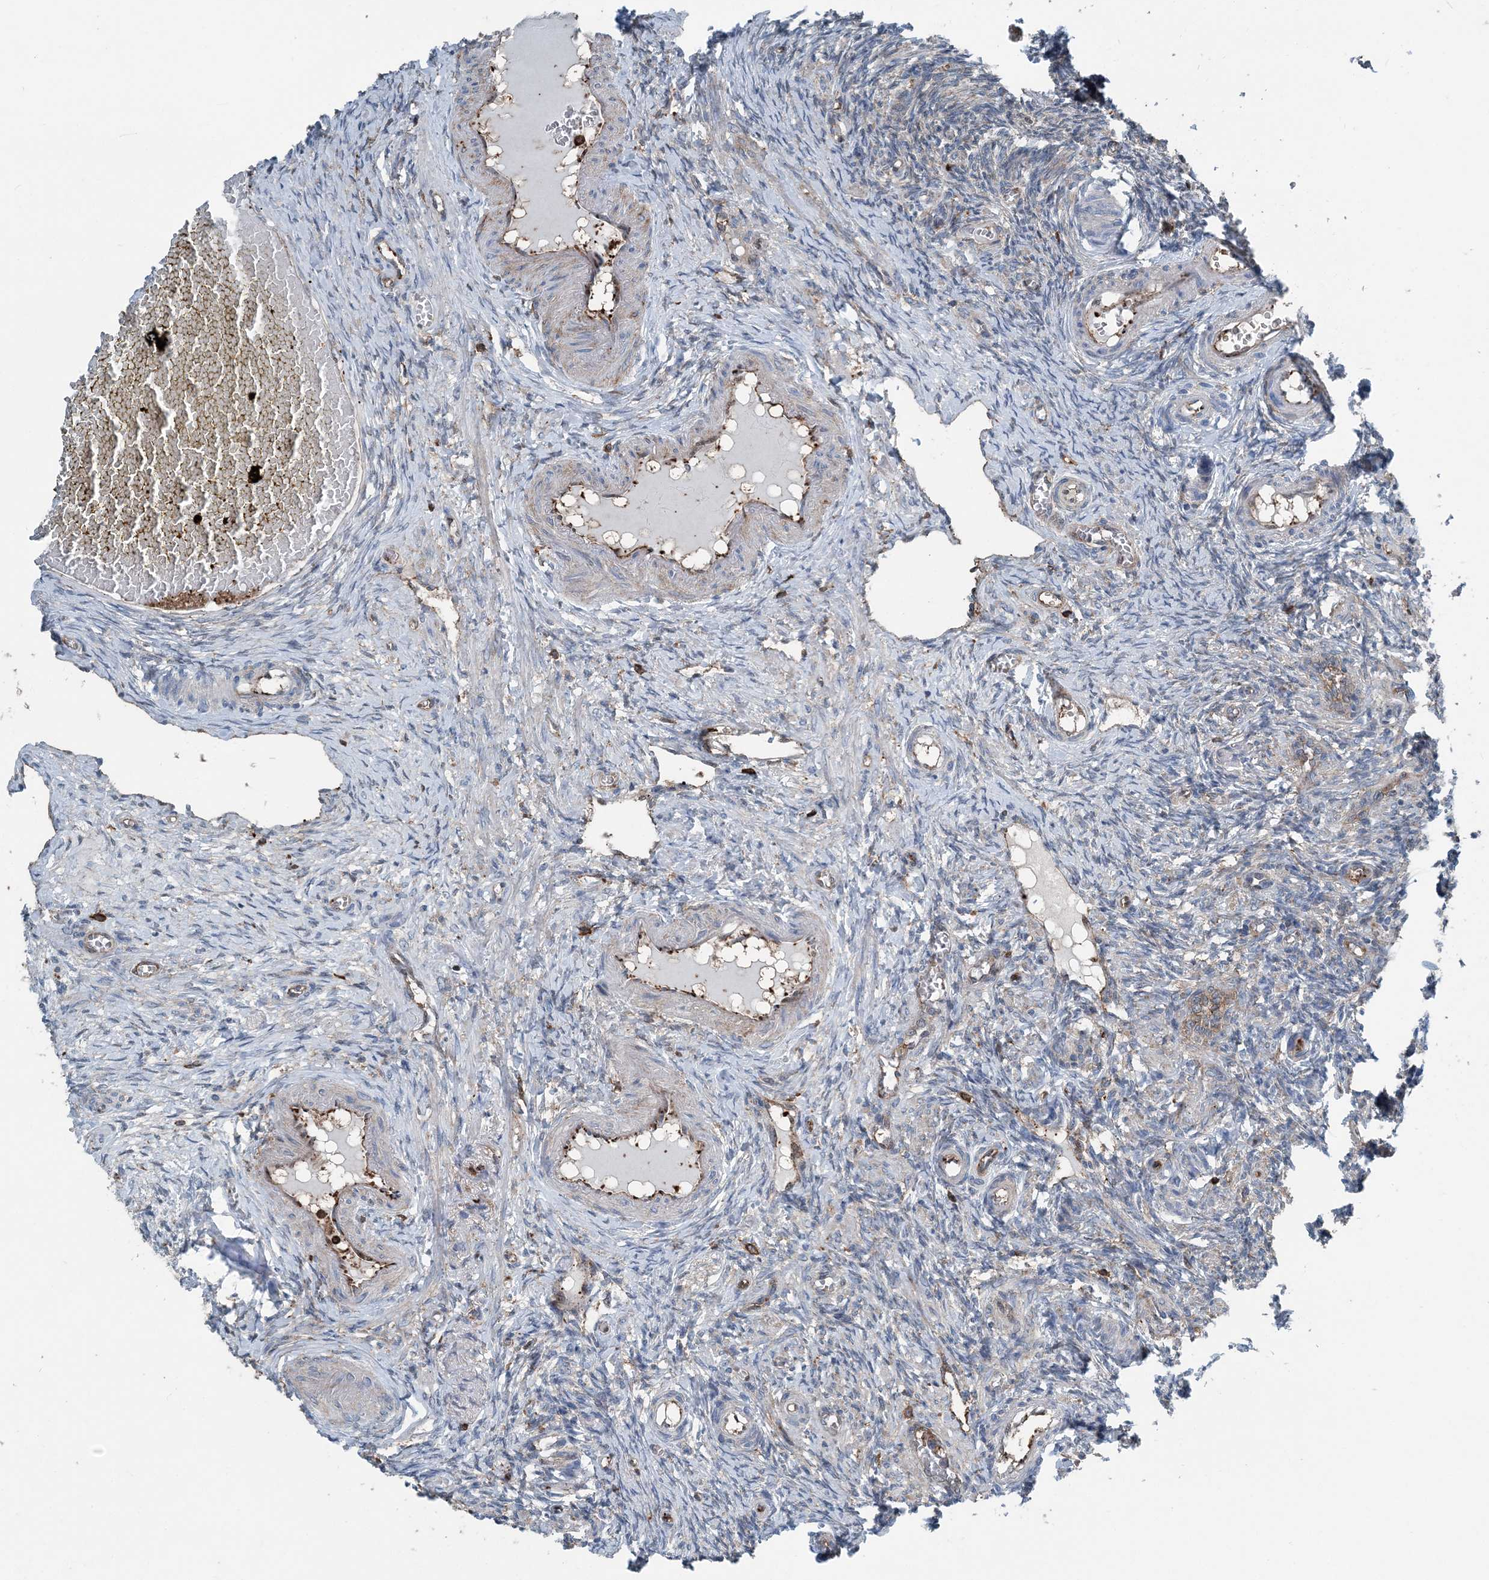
{"staining": {"intensity": "negative", "quantity": "none", "location": "none"}, "tissue": "ovary", "cell_type": "Ovarian stroma cells", "image_type": "normal", "snomed": [{"axis": "morphology", "description": "Normal tissue, NOS"}, {"axis": "topography", "description": "Ovary"}], "caption": "Immunohistochemical staining of normal ovary reveals no significant expression in ovarian stroma cells. (DAB IHC with hematoxylin counter stain).", "gene": "CFL1", "patient": {"sex": "female", "age": 27}}